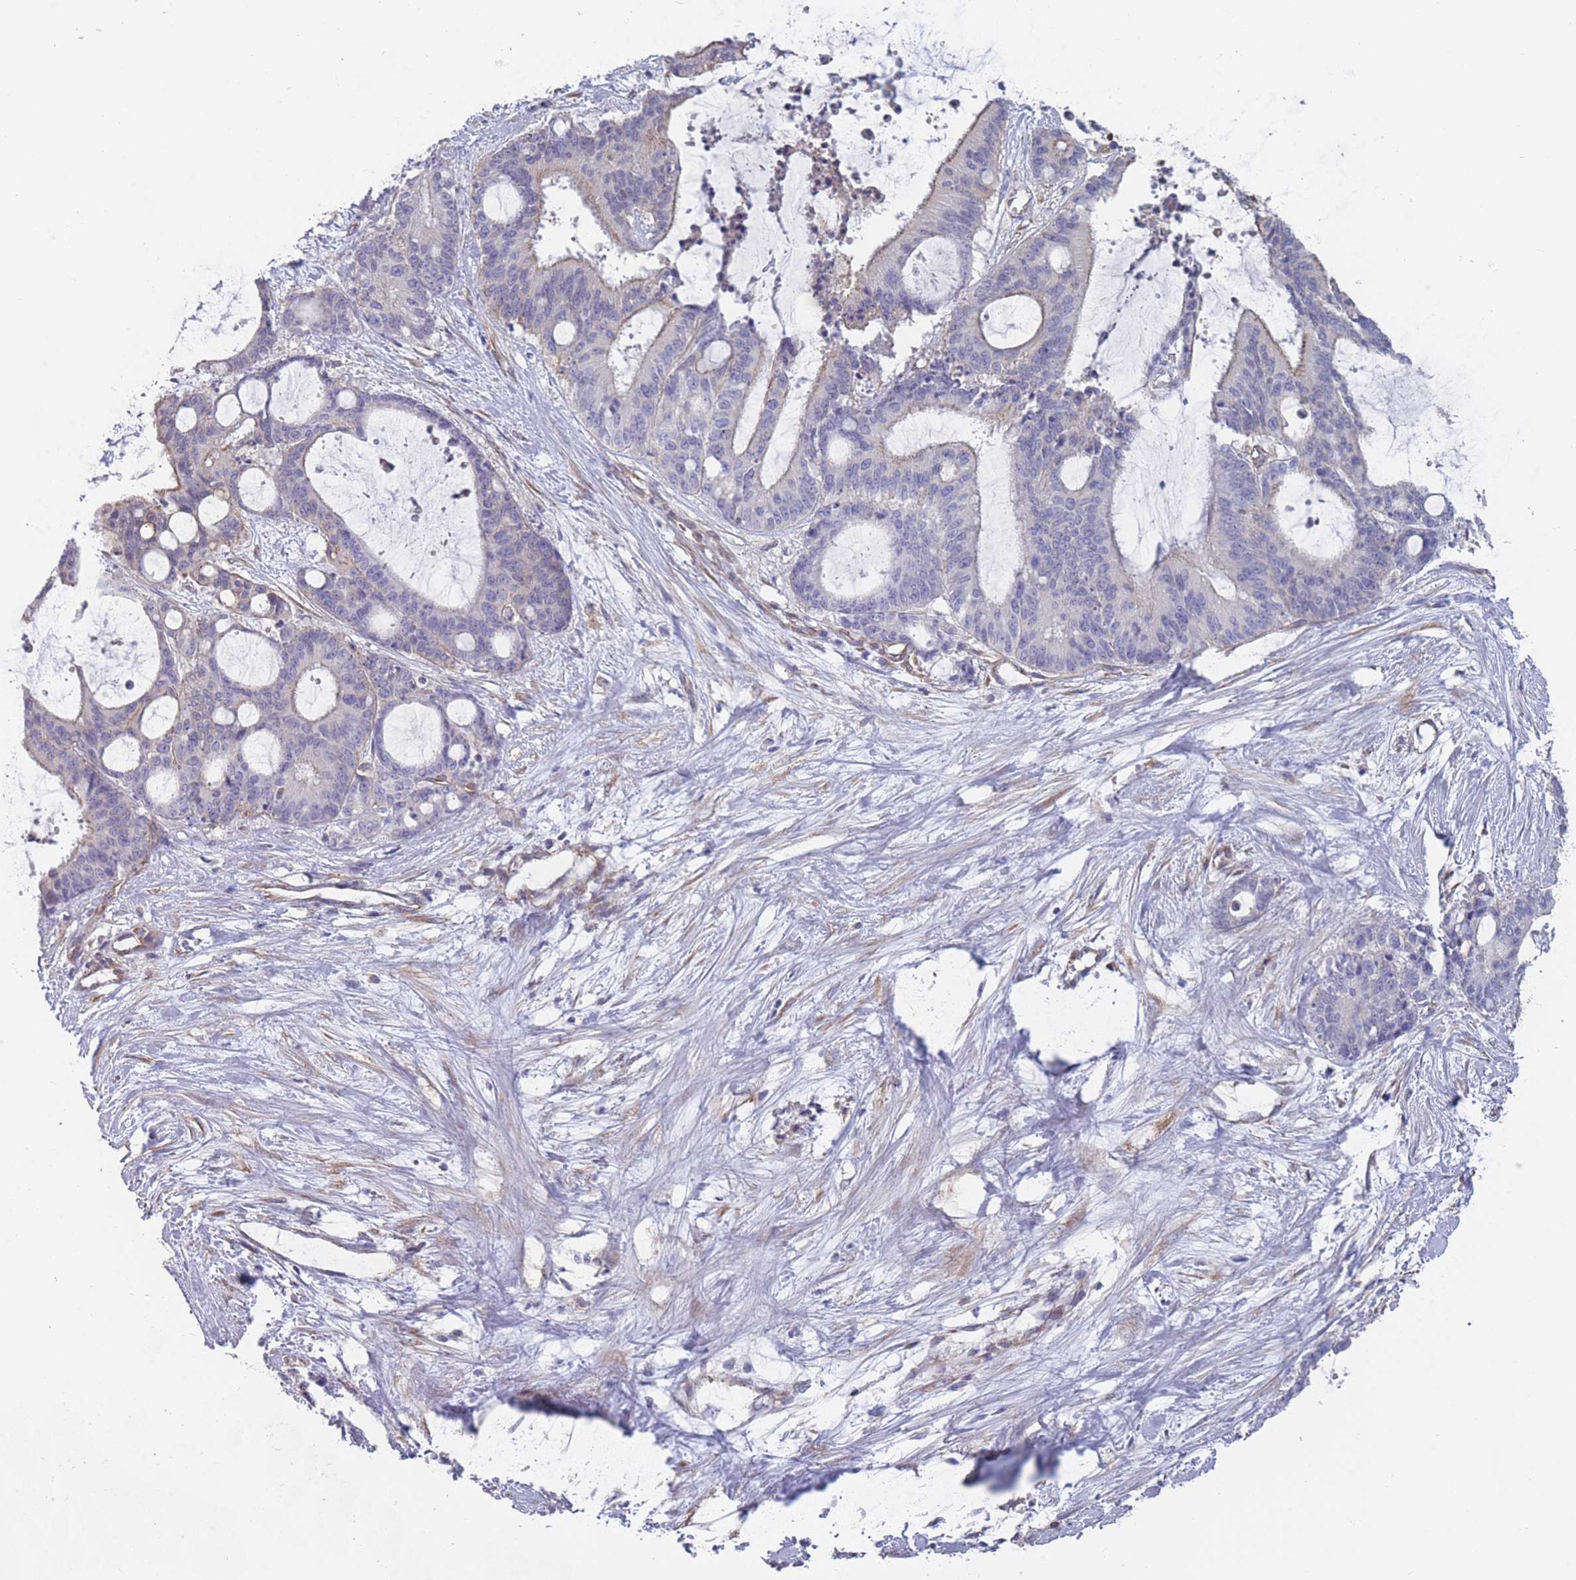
{"staining": {"intensity": "negative", "quantity": "none", "location": "none"}, "tissue": "liver cancer", "cell_type": "Tumor cells", "image_type": "cancer", "snomed": [{"axis": "morphology", "description": "Normal tissue, NOS"}, {"axis": "morphology", "description": "Cholangiocarcinoma"}, {"axis": "topography", "description": "Liver"}, {"axis": "topography", "description": "Peripheral nerve tissue"}], "caption": "Image shows no significant protein staining in tumor cells of liver cancer.", "gene": "SLC1A6", "patient": {"sex": "female", "age": 73}}